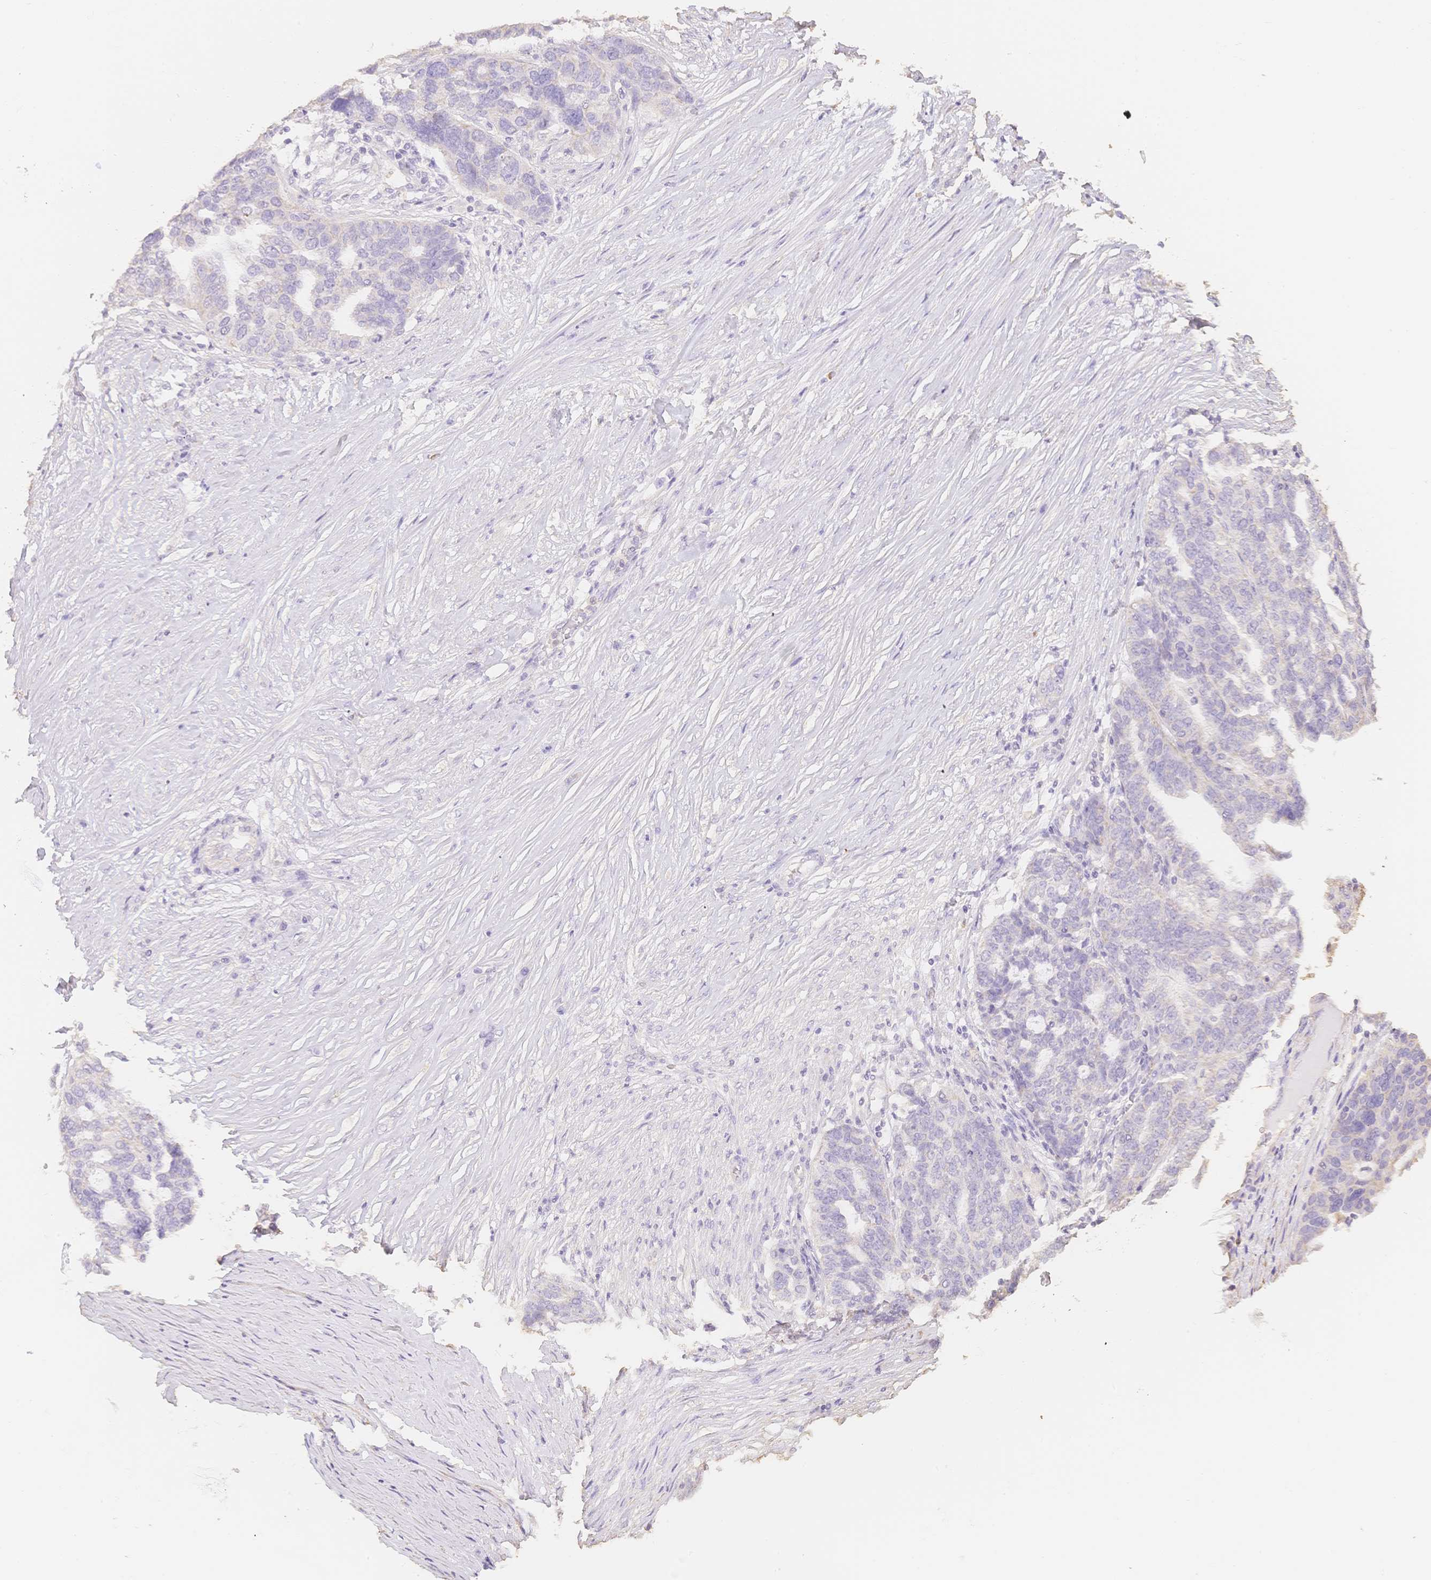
{"staining": {"intensity": "negative", "quantity": "none", "location": "none"}, "tissue": "ovarian cancer", "cell_type": "Tumor cells", "image_type": "cancer", "snomed": [{"axis": "morphology", "description": "Cystadenocarcinoma, serous, NOS"}, {"axis": "topography", "description": "Ovary"}], "caption": "A histopathology image of serous cystadenocarcinoma (ovarian) stained for a protein demonstrates no brown staining in tumor cells.", "gene": "MBOAT7", "patient": {"sex": "female", "age": 59}}